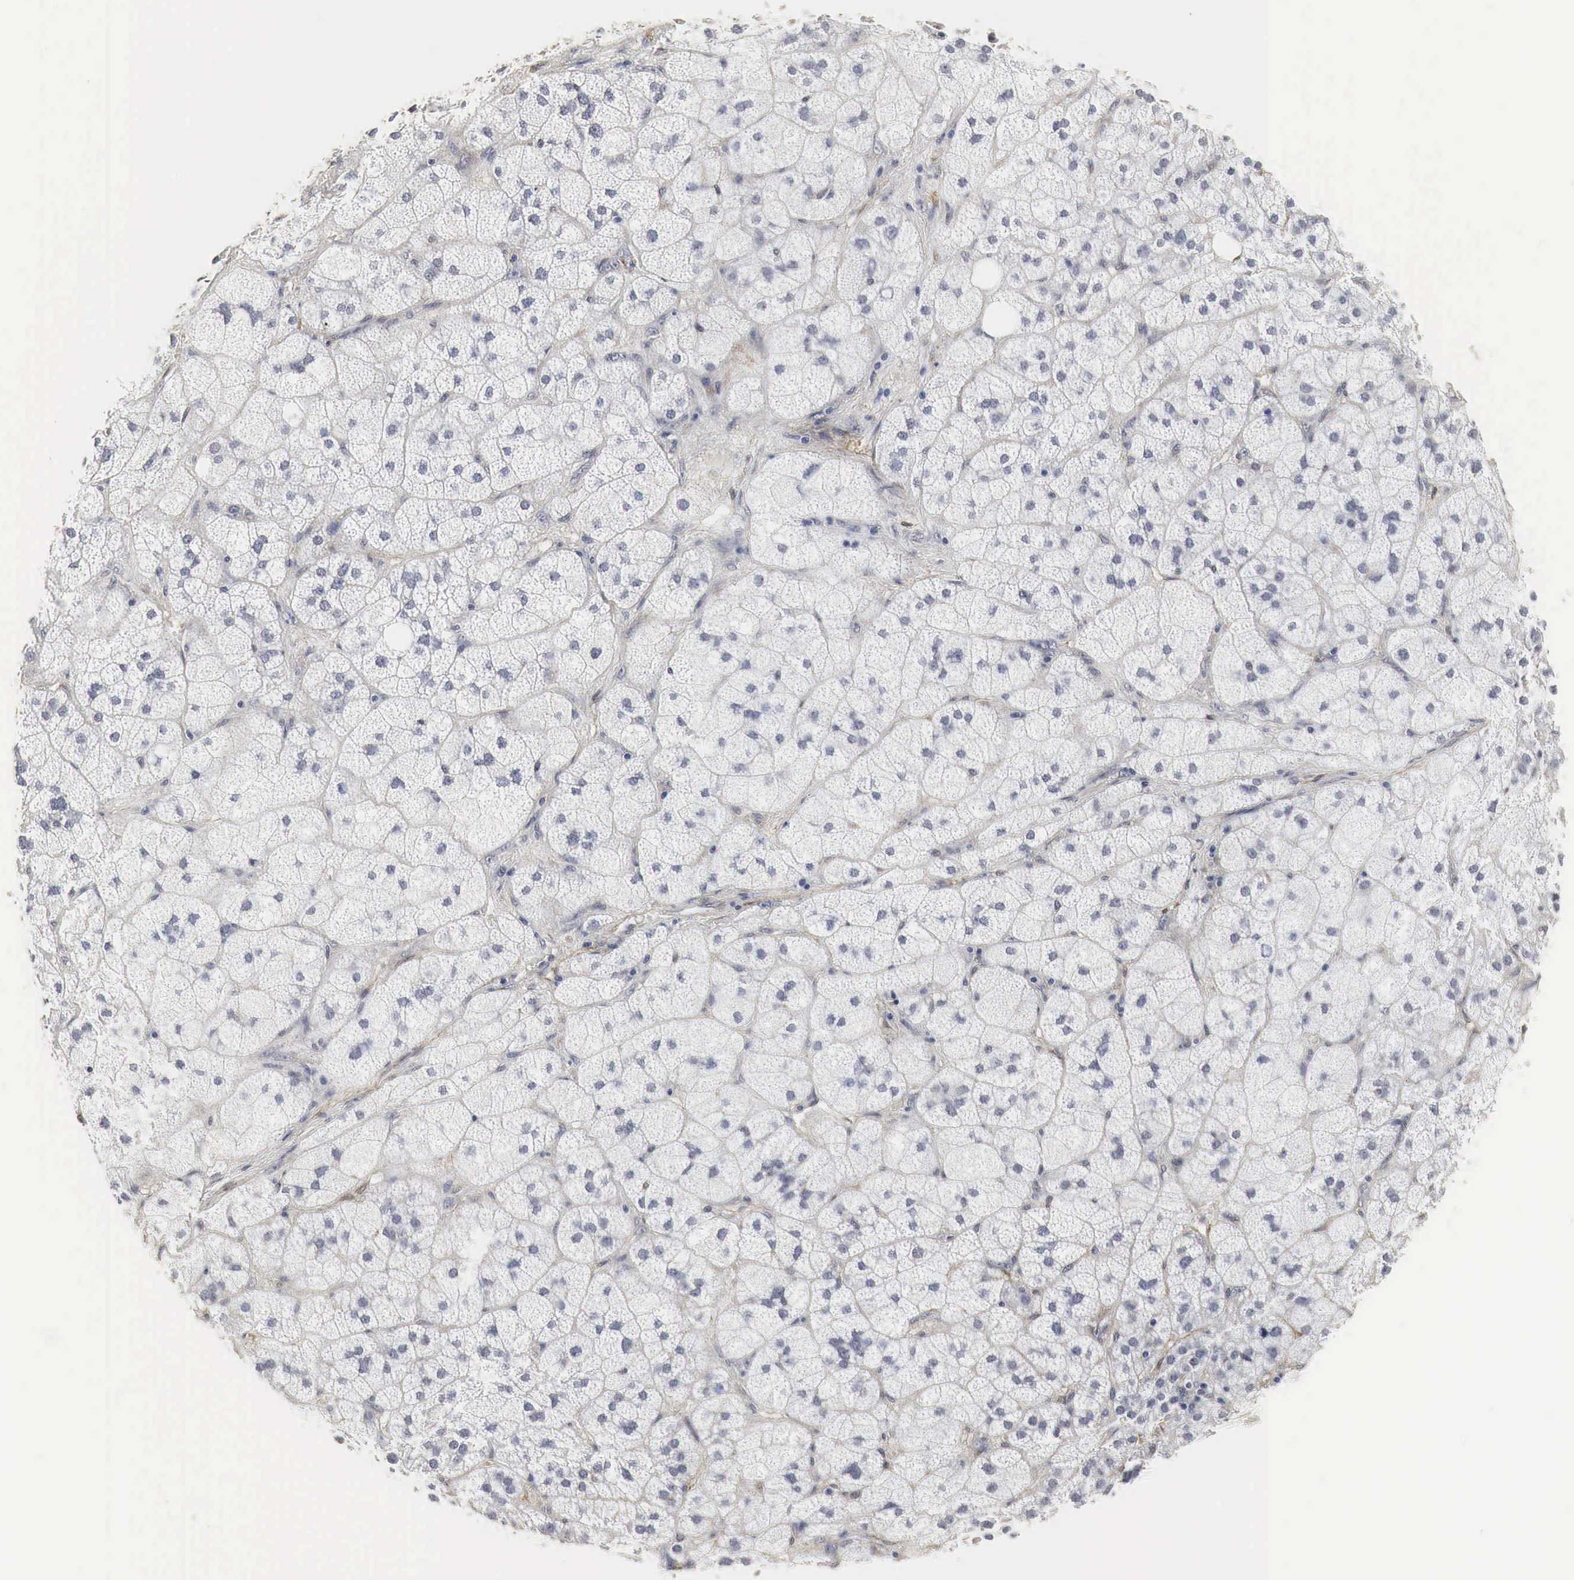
{"staining": {"intensity": "negative", "quantity": "none", "location": "none"}, "tissue": "adrenal gland", "cell_type": "Glandular cells", "image_type": "normal", "snomed": [{"axis": "morphology", "description": "Normal tissue, NOS"}, {"axis": "topography", "description": "Adrenal gland"}], "caption": "Image shows no significant protein positivity in glandular cells of benign adrenal gland. The staining is performed using DAB (3,3'-diaminobenzidine) brown chromogen with nuclei counter-stained in using hematoxylin.", "gene": "SPIN1", "patient": {"sex": "female", "age": 60}}